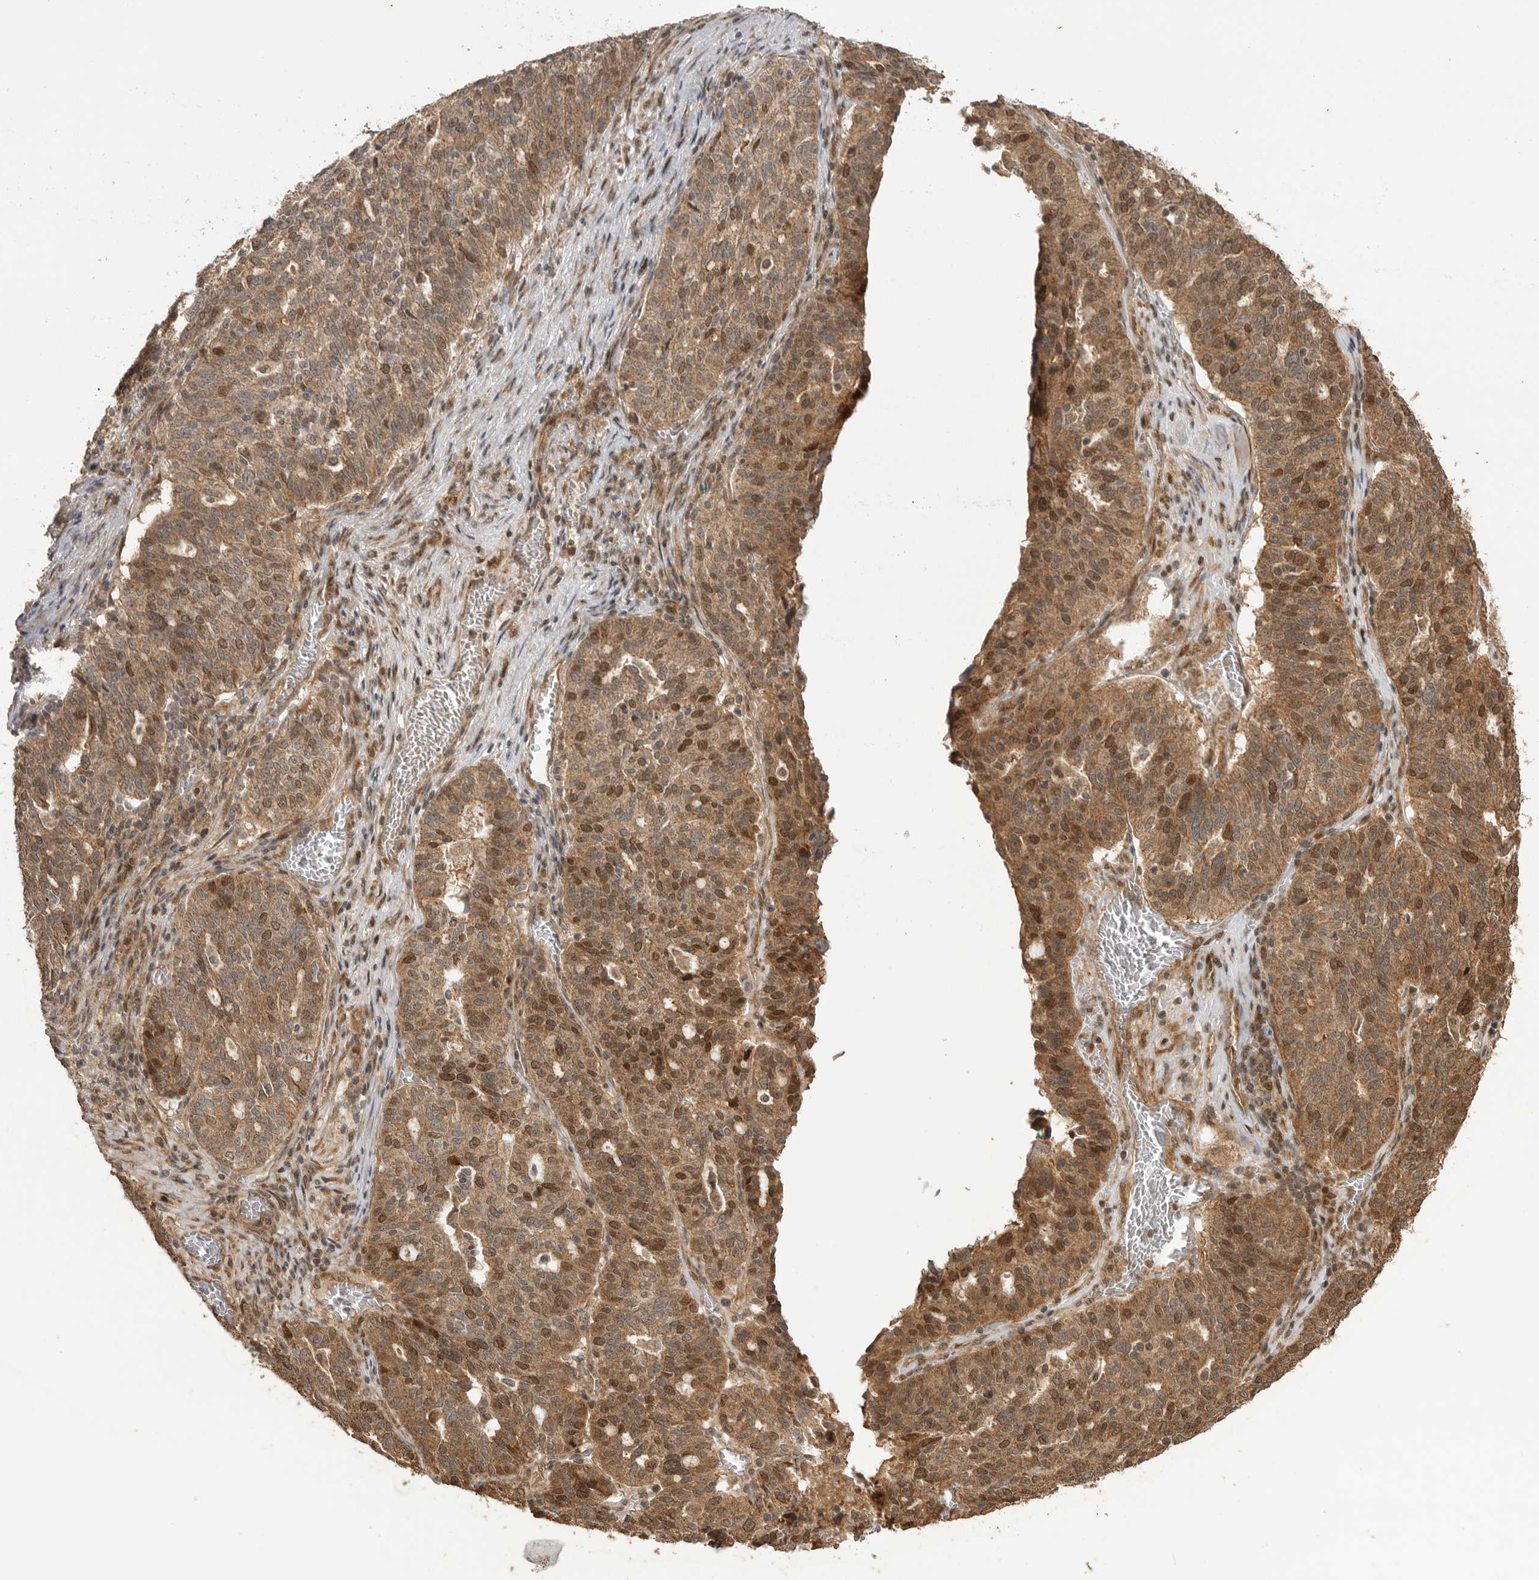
{"staining": {"intensity": "moderate", "quantity": ">75%", "location": "cytoplasmic/membranous,nuclear"}, "tissue": "ovarian cancer", "cell_type": "Tumor cells", "image_type": "cancer", "snomed": [{"axis": "morphology", "description": "Cystadenocarcinoma, serous, NOS"}, {"axis": "topography", "description": "Ovary"}], "caption": "The photomicrograph demonstrates staining of serous cystadenocarcinoma (ovarian), revealing moderate cytoplasmic/membranous and nuclear protein positivity (brown color) within tumor cells.", "gene": "BOC", "patient": {"sex": "female", "age": 59}}